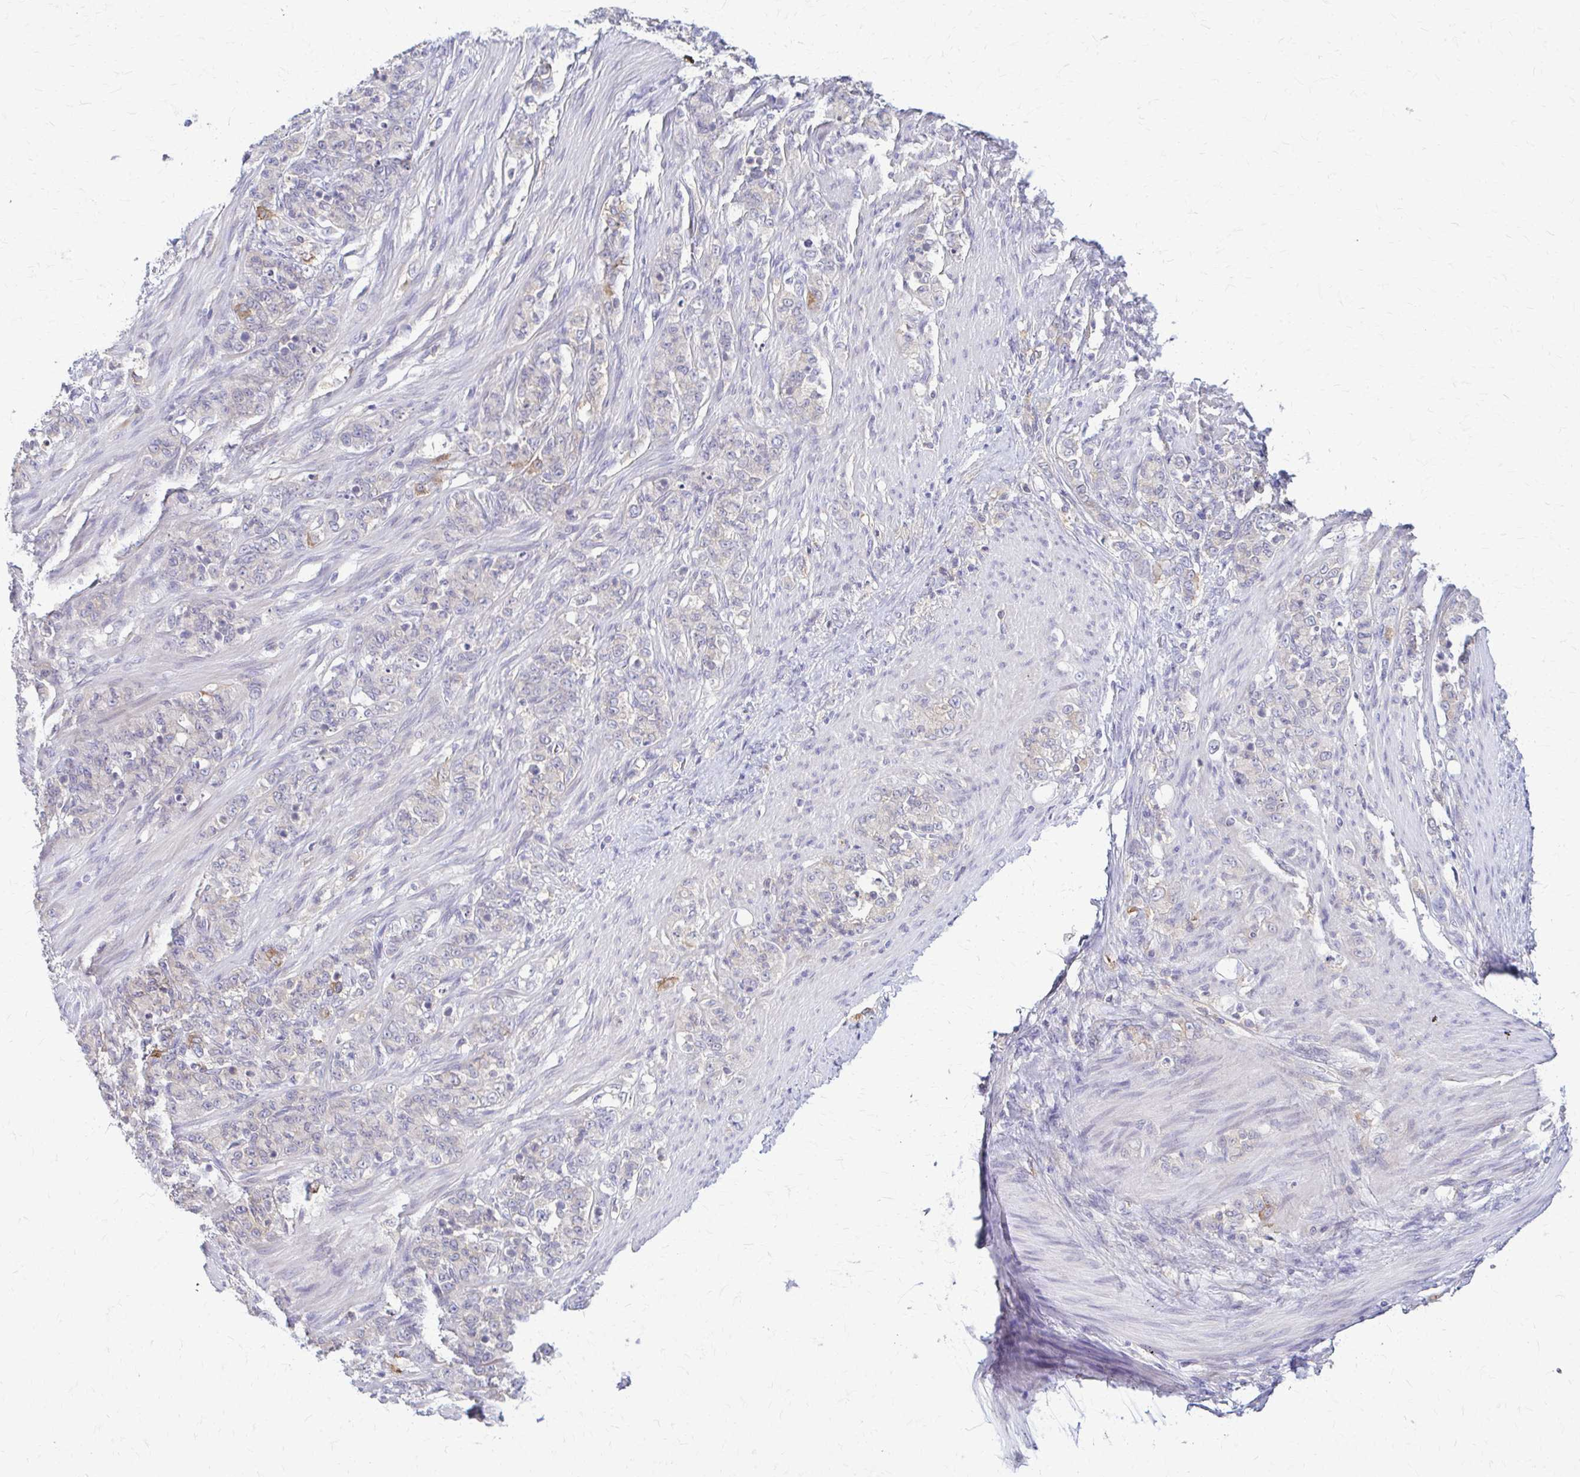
{"staining": {"intensity": "negative", "quantity": "none", "location": "none"}, "tissue": "stomach cancer", "cell_type": "Tumor cells", "image_type": "cancer", "snomed": [{"axis": "morphology", "description": "Adenocarcinoma, NOS"}, {"axis": "topography", "description": "Stomach"}], "caption": "Human adenocarcinoma (stomach) stained for a protein using IHC shows no positivity in tumor cells.", "gene": "PIK3AP1", "patient": {"sex": "female", "age": 79}}